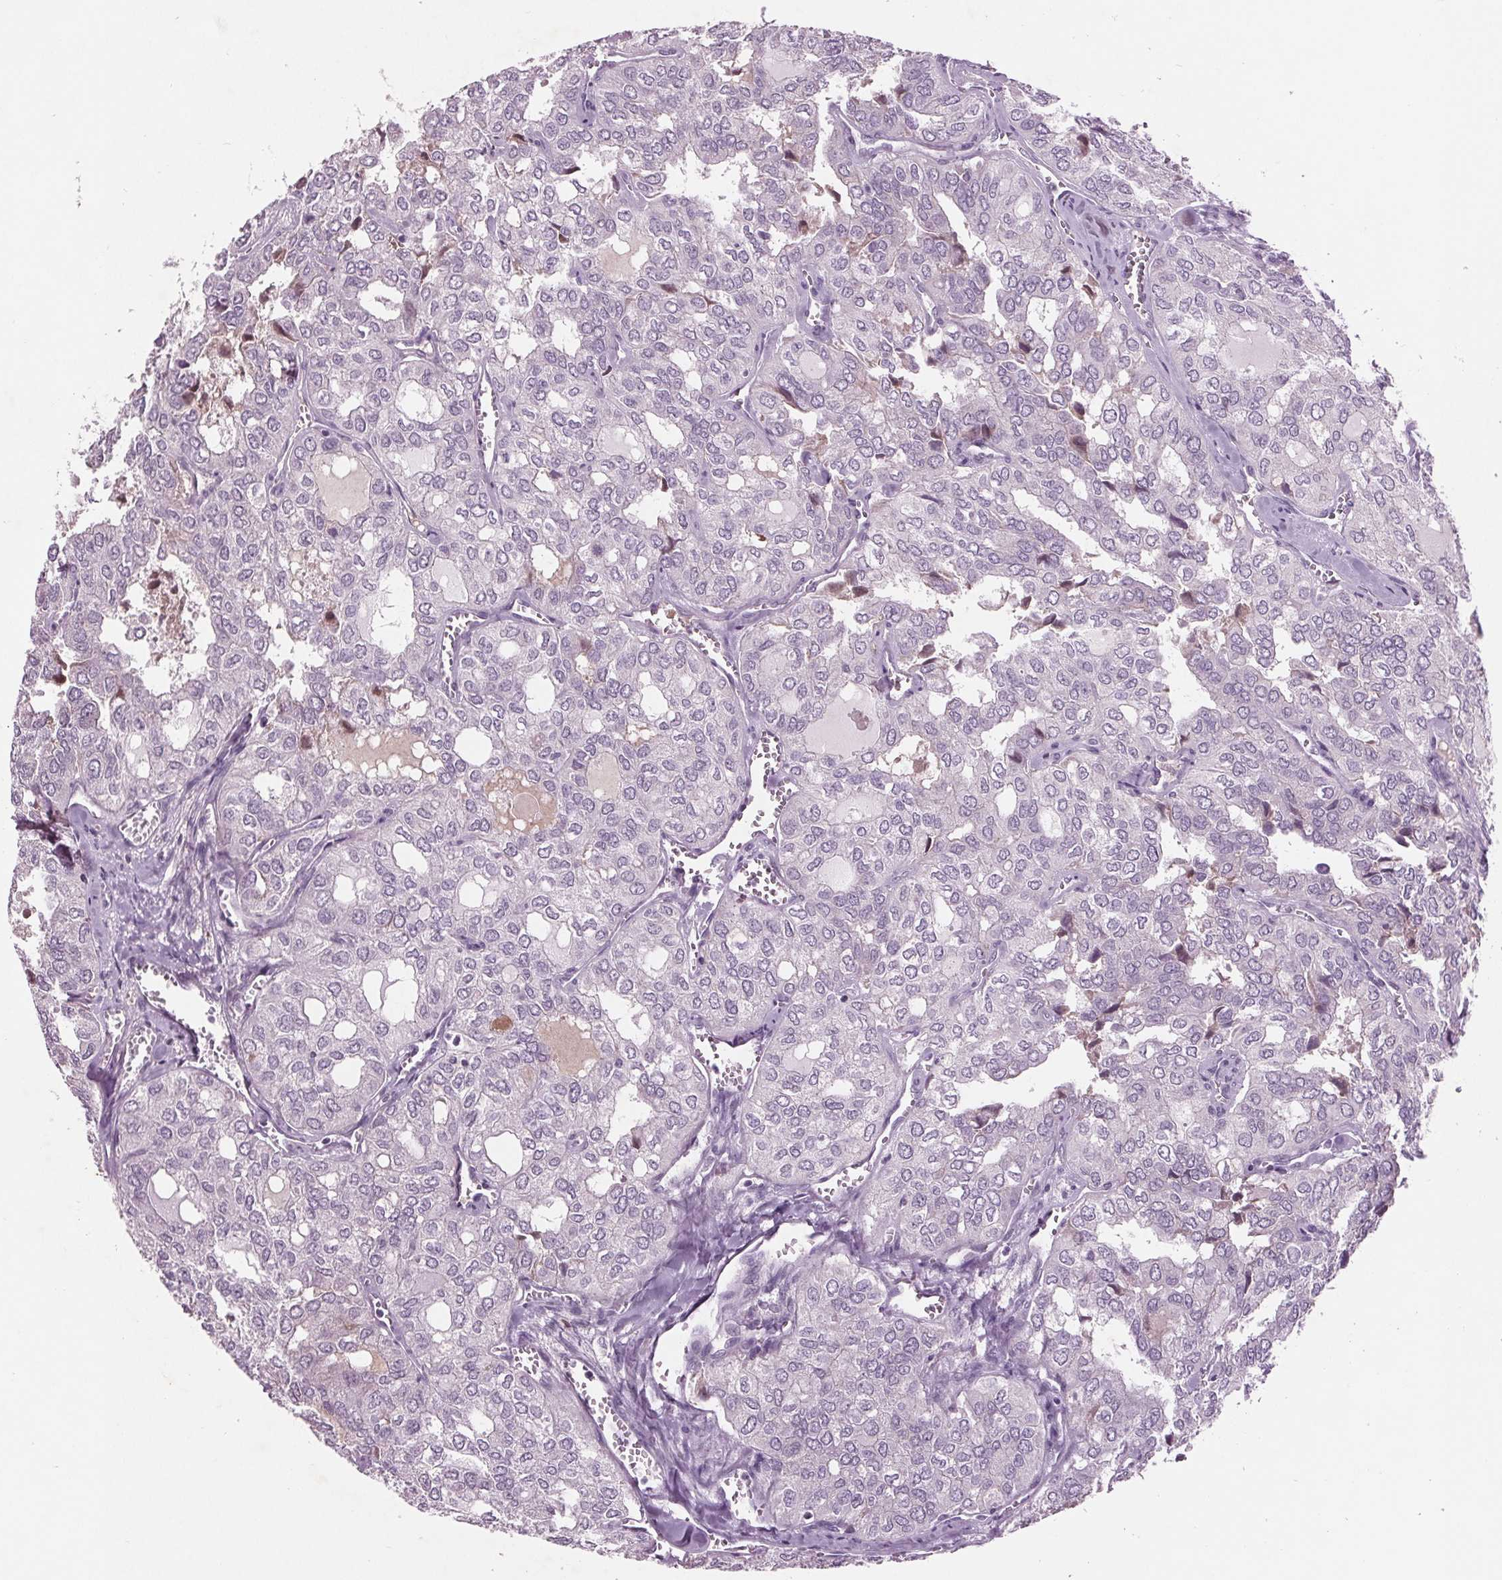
{"staining": {"intensity": "negative", "quantity": "none", "location": "none"}, "tissue": "thyroid cancer", "cell_type": "Tumor cells", "image_type": "cancer", "snomed": [{"axis": "morphology", "description": "Follicular adenoma carcinoma, NOS"}, {"axis": "topography", "description": "Thyroid gland"}], "caption": "Tumor cells are negative for protein expression in human follicular adenoma carcinoma (thyroid).", "gene": "C6", "patient": {"sex": "male", "age": 75}}